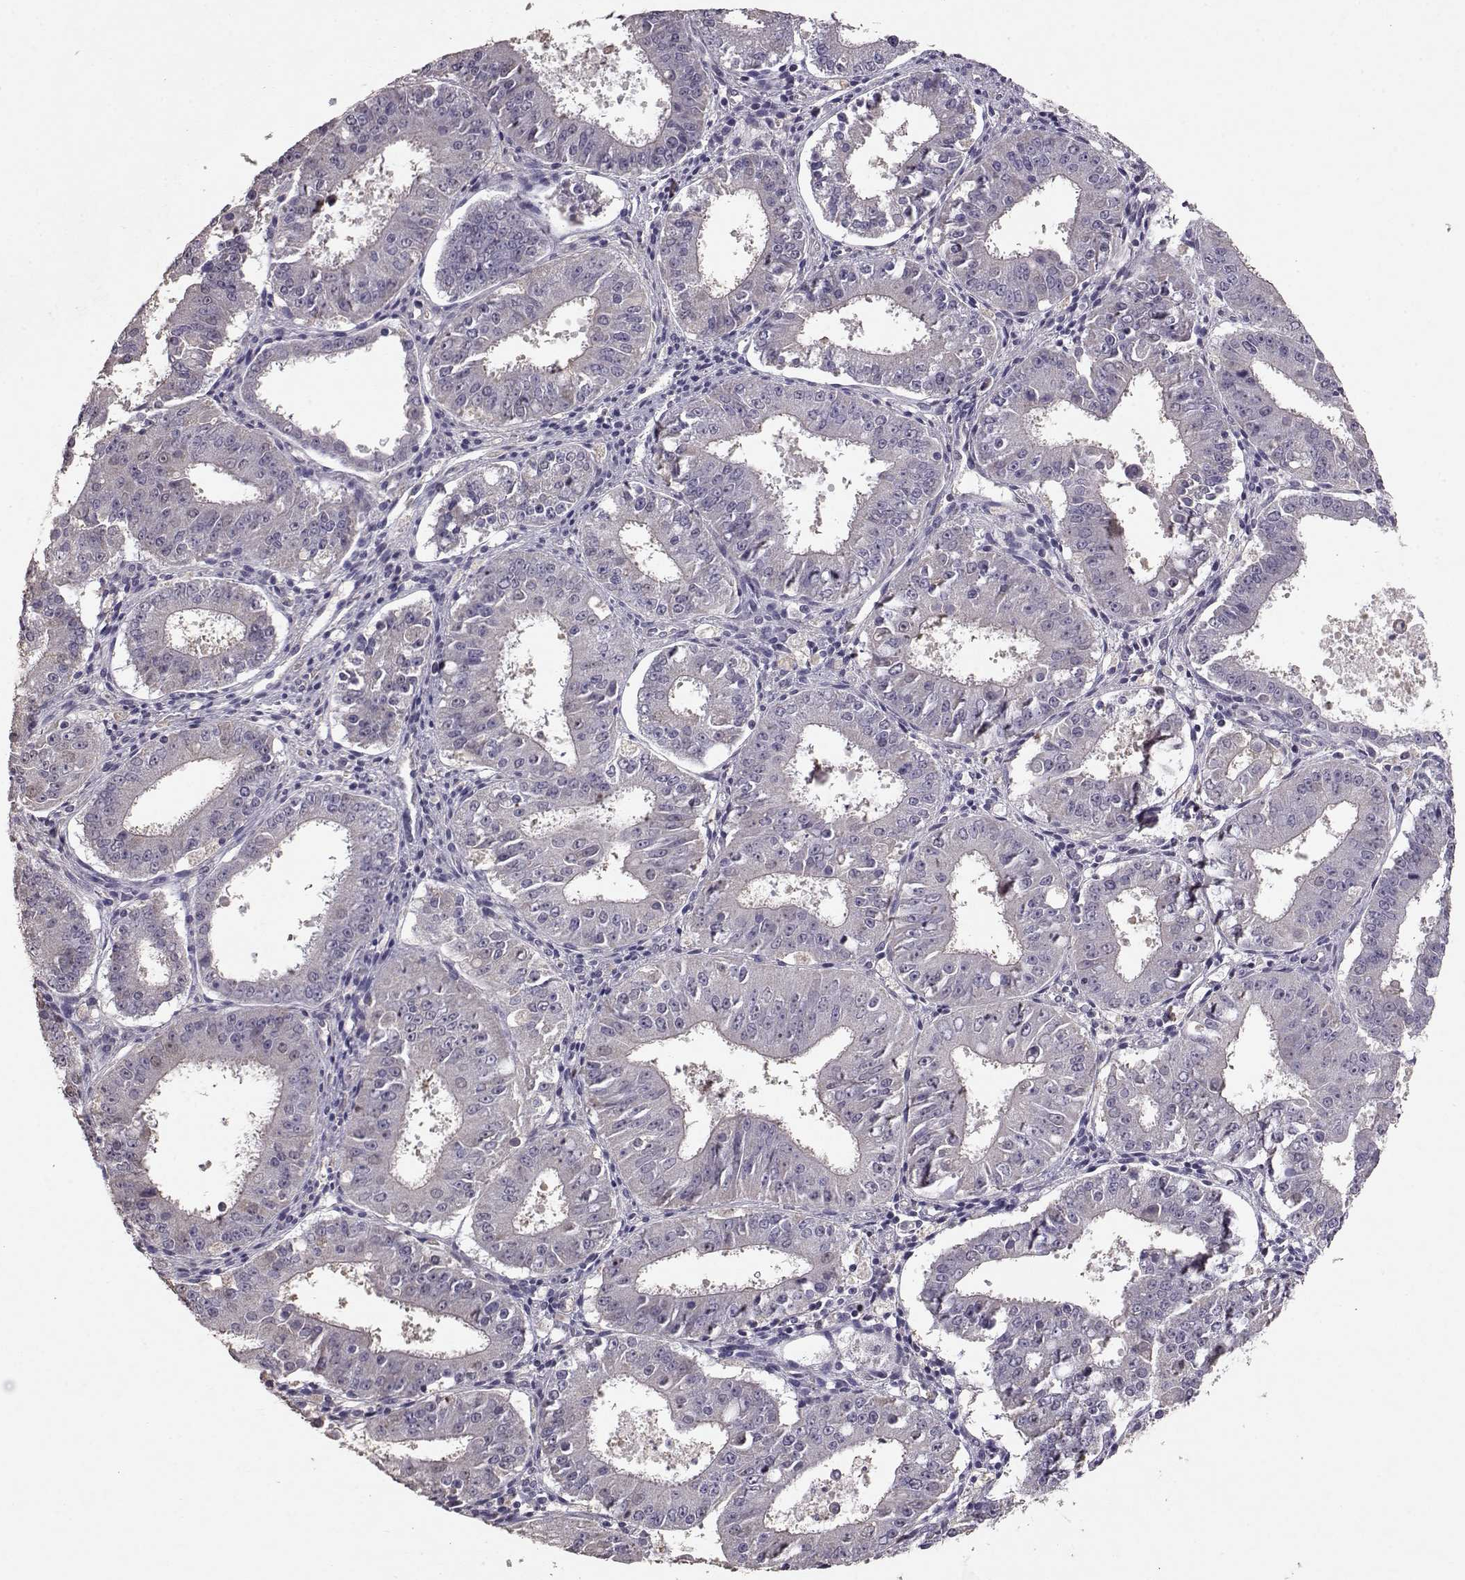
{"staining": {"intensity": "negative", "quantity": "none", "location": "none"}, "tissue": "ovarian cancer", "cell_type": "Tumor cells", "image_type": "cancer", "snomed": [{"axis": "morphology", "description": "Carcinoma, endometroid"}, {"axis": "topography", "description": "Ovary"}], "caption": "IHC histopathology image of ovarian cancer stained for a protein (brown), which exhibits no staining in tumor cells. Nuclei are stained in blue.", "gene": "PMCH", "patient": {"sex": "female", "age": 42}}